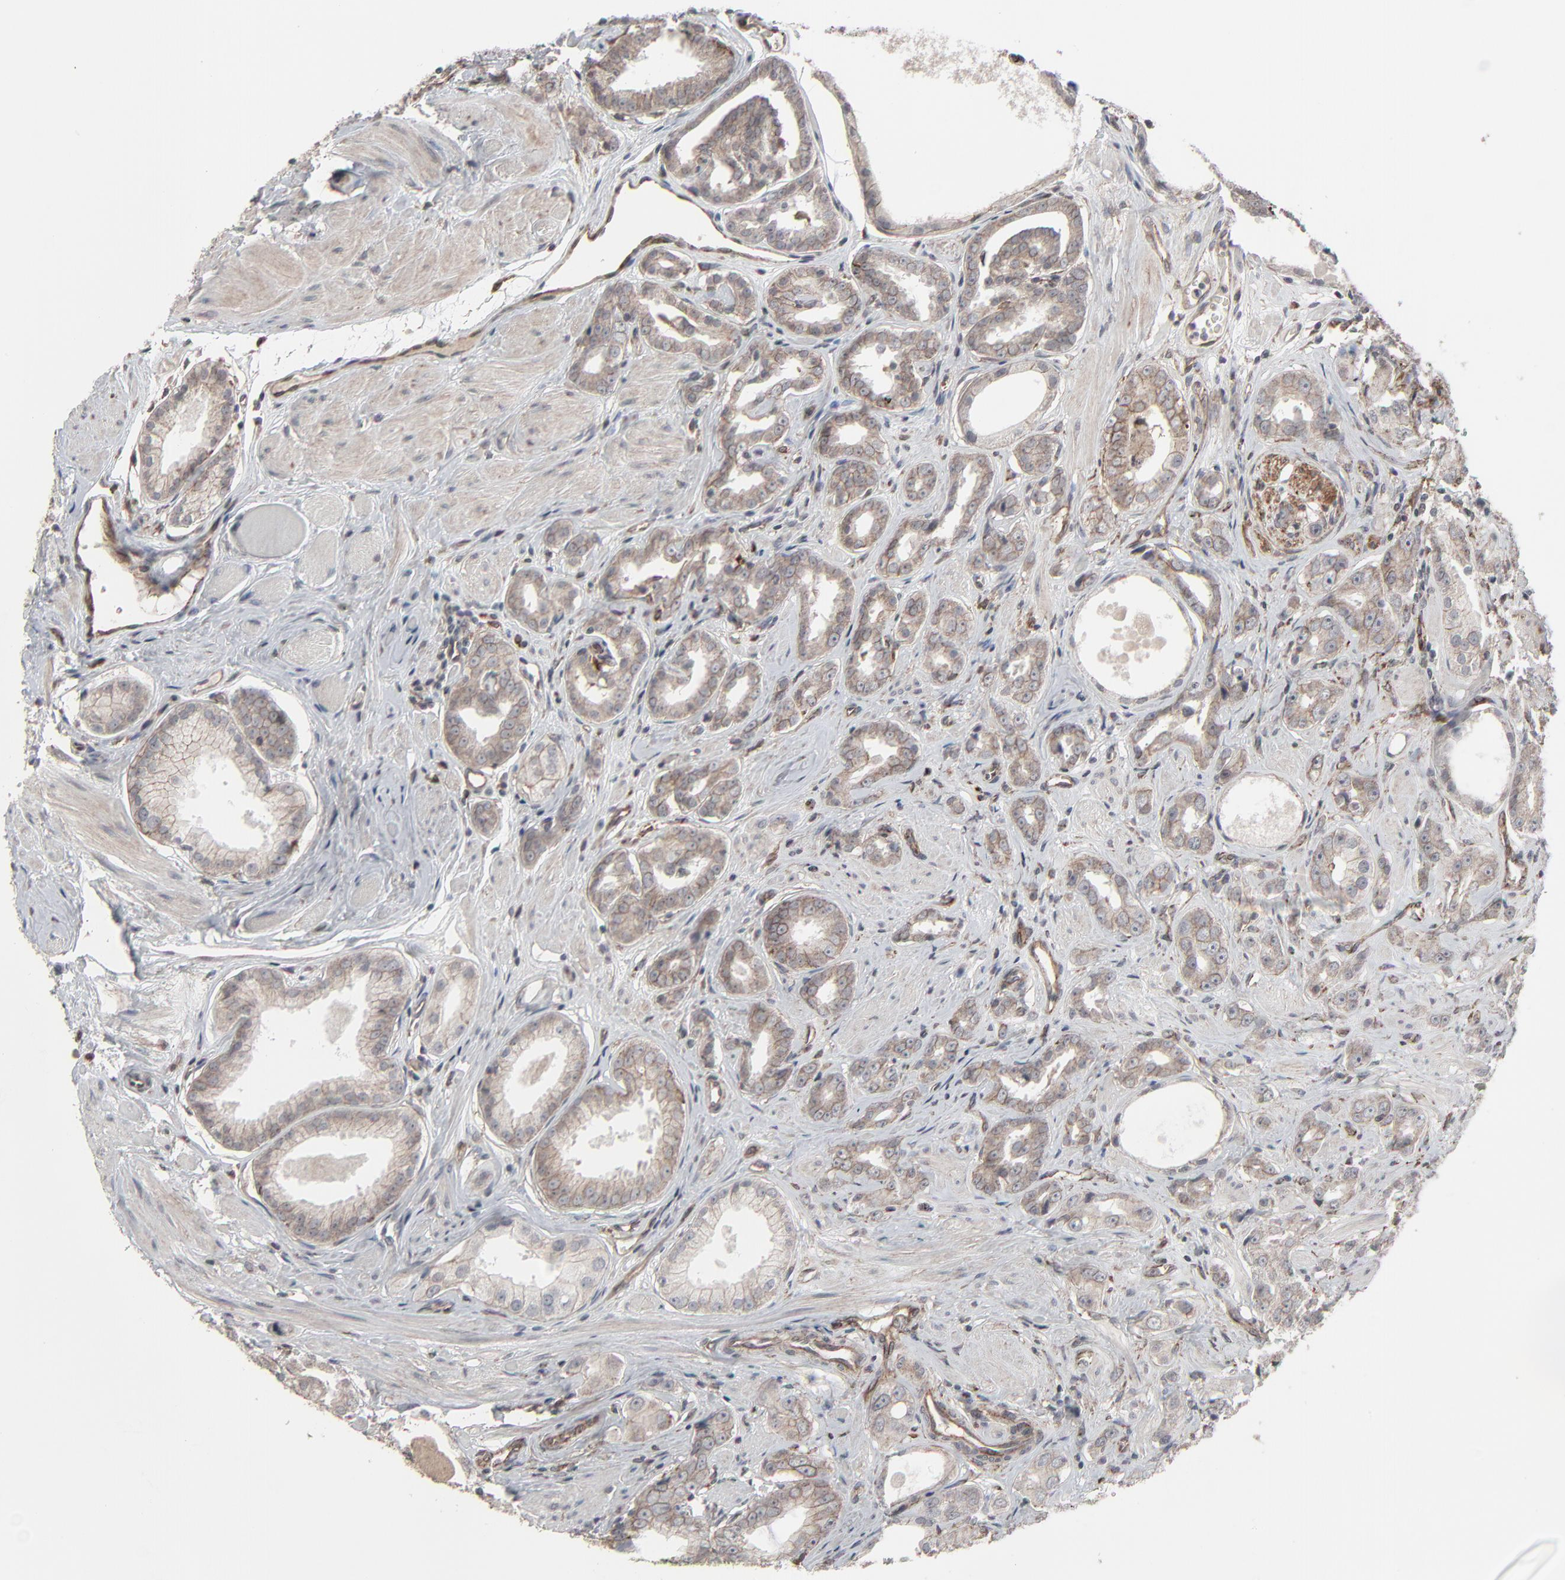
{"staining": {"intensity": "weak", "quantity": ">75%", "location": "cytoplasmic/membranous"}, "tissue": "prostate cancer", "cell_type": "Tumor cells", "image_type": "cancer", "snomed": [{"axis": "morphology", "description": "Adenocarcinoma, Medium grade"}, {"axis": "topography", "description": "Prostate"}], "caption": "Immunohistochemical staining of prostate cancer shows low levels of weak cytoplasmic/membranous positivity in approximately >75% of tumor cells.", "gene": "CTNND1", "patient": {"sex": "male", "age": 53}}